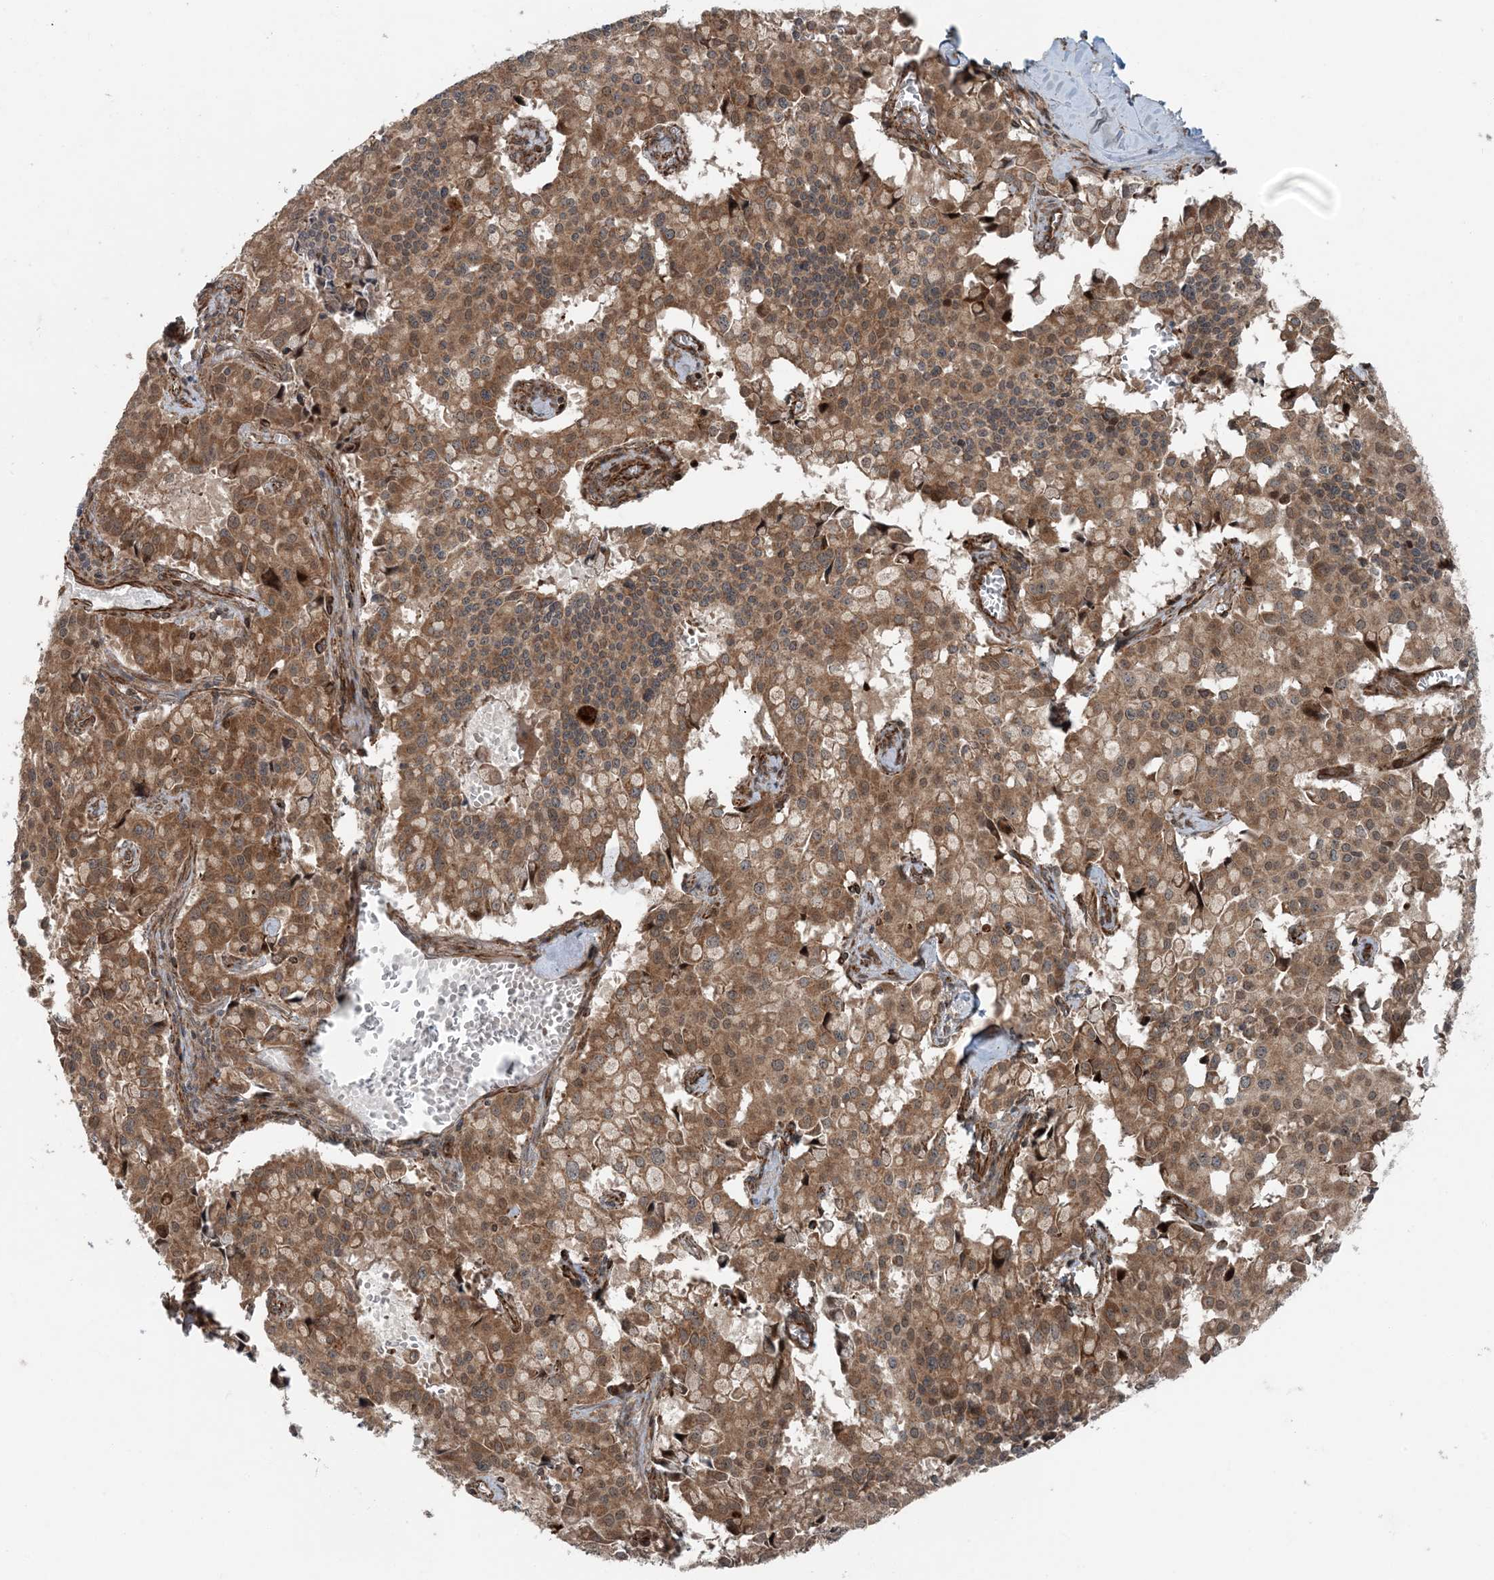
{"staining": {"intensity": "moderate", "quantity": ">75%", "location": "cytoplasmic/membranous"}, "tissue": "pancreatic cancer", "cell_type": "Tumor cells", "image_type": "cancer", "snomed": [{"axis": "morphology", "description": "Adenocarcinoma, NOS"}, {"axis": "topography", "description": "Pancreas"}], "caption": "Immunohistochemistry (DAB) staining of pancreatic cancer (adenocarcinoma) demonstrates moderate cytoplasmic/membranous protein positivity in about >75% of tumor cells.", "gene": "EDEM2", "patient": {"sex": "male", "age": 65}}